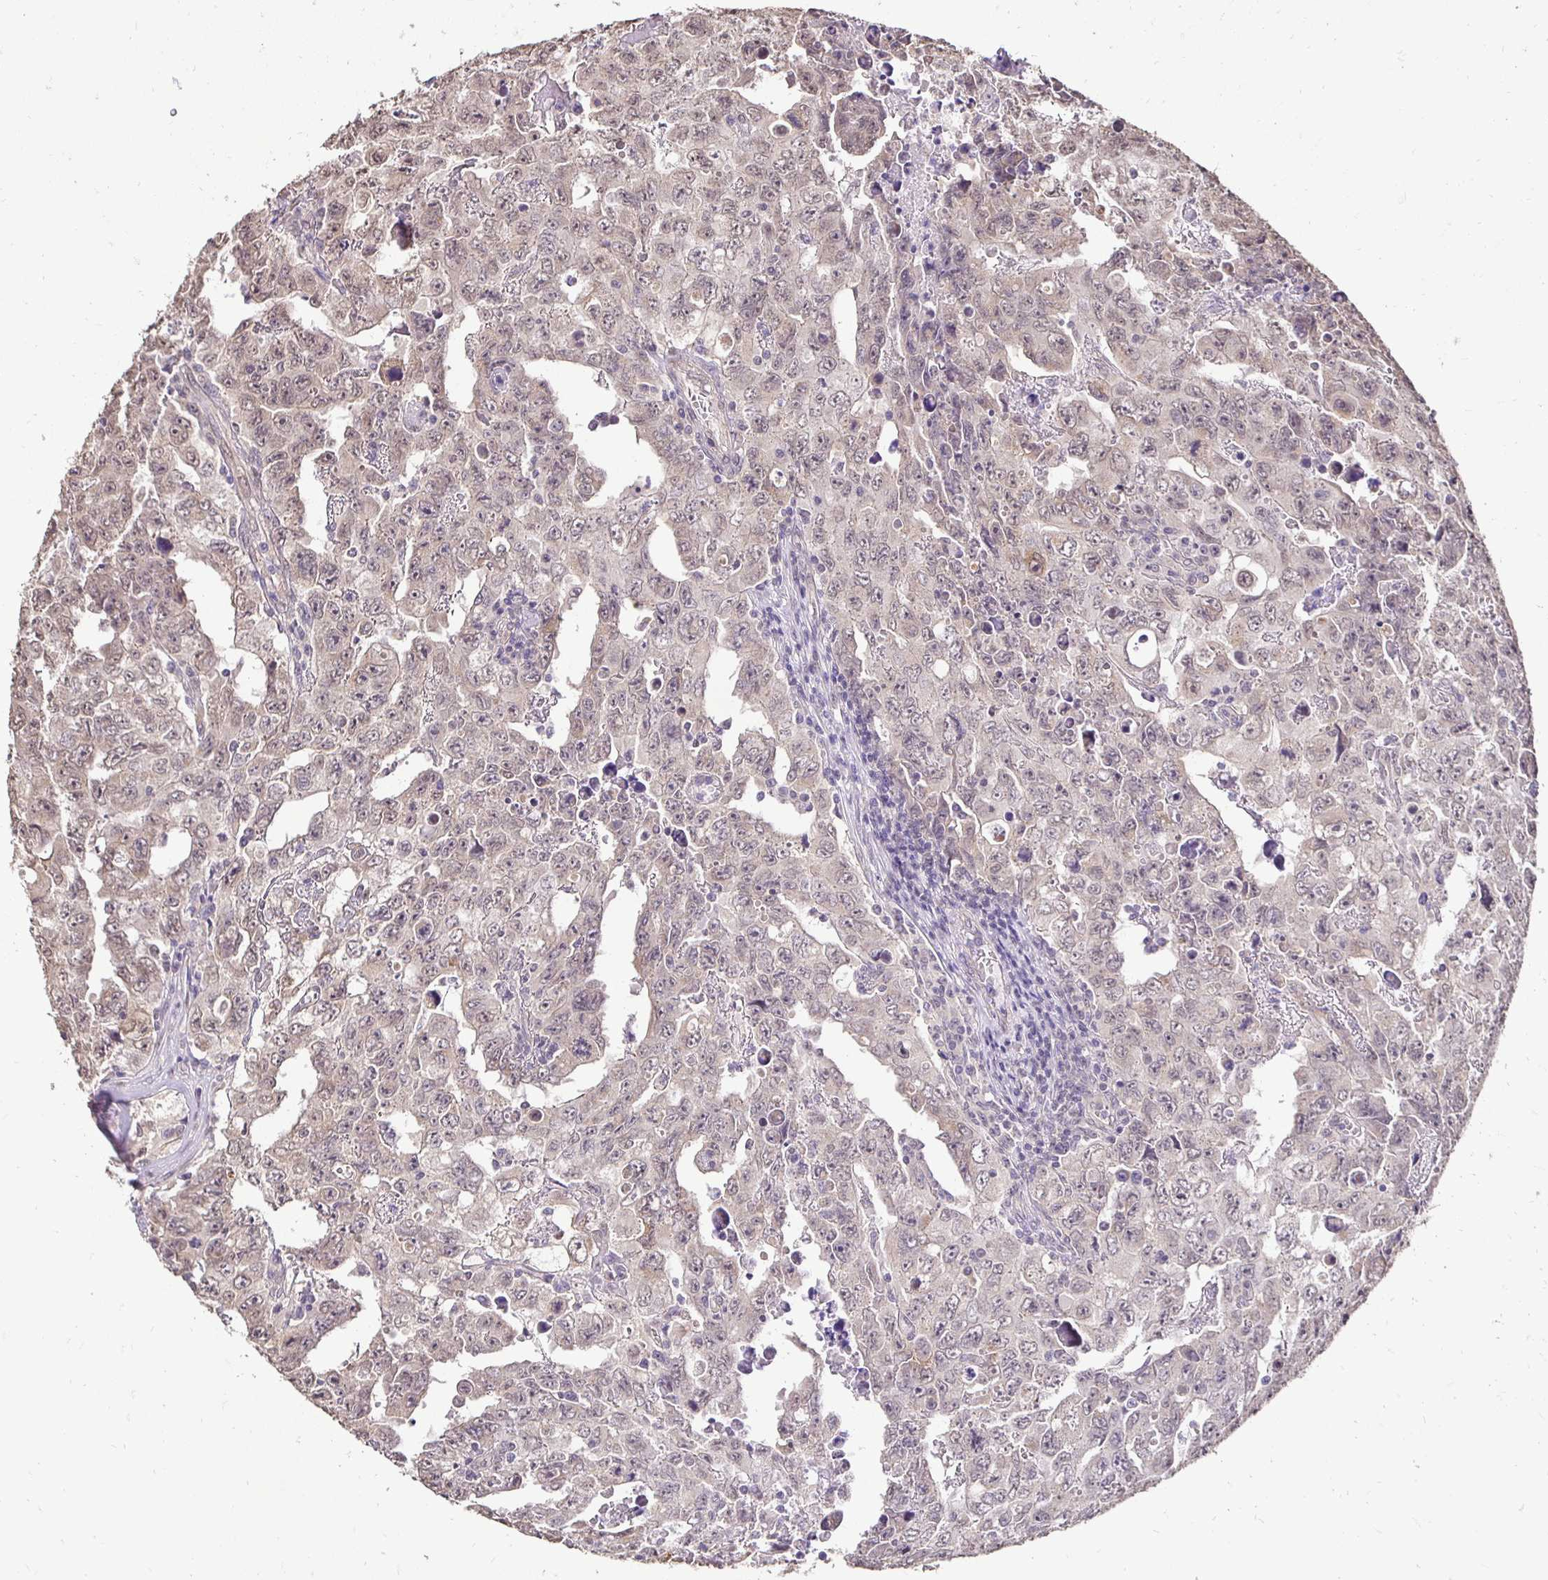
{"staining": {"intensity": "weak", "quantity": ">75%", "location": "cytoplasmic/membranous,nuclear"}, "tissue": "testis cancer", "cell_type": "Tumor cells", "image_type": "cancer", "snomed": [{"axis": "morphology", "description": "Carcinoma, Embryonal, NOS"}, {"axis": "topography", "description": "Testis"}], "caption": "Brown immunohistochemical staining in human testis embryonal carcinoma displays weak cytoplasmic/membranous and nuclear positivity in about >75% of tumor cells. (Brightfield microscopy of DAB IHC at high magnification).", "gene": "RHEBL1", "patient": {"sex": "male", "age": 24}}